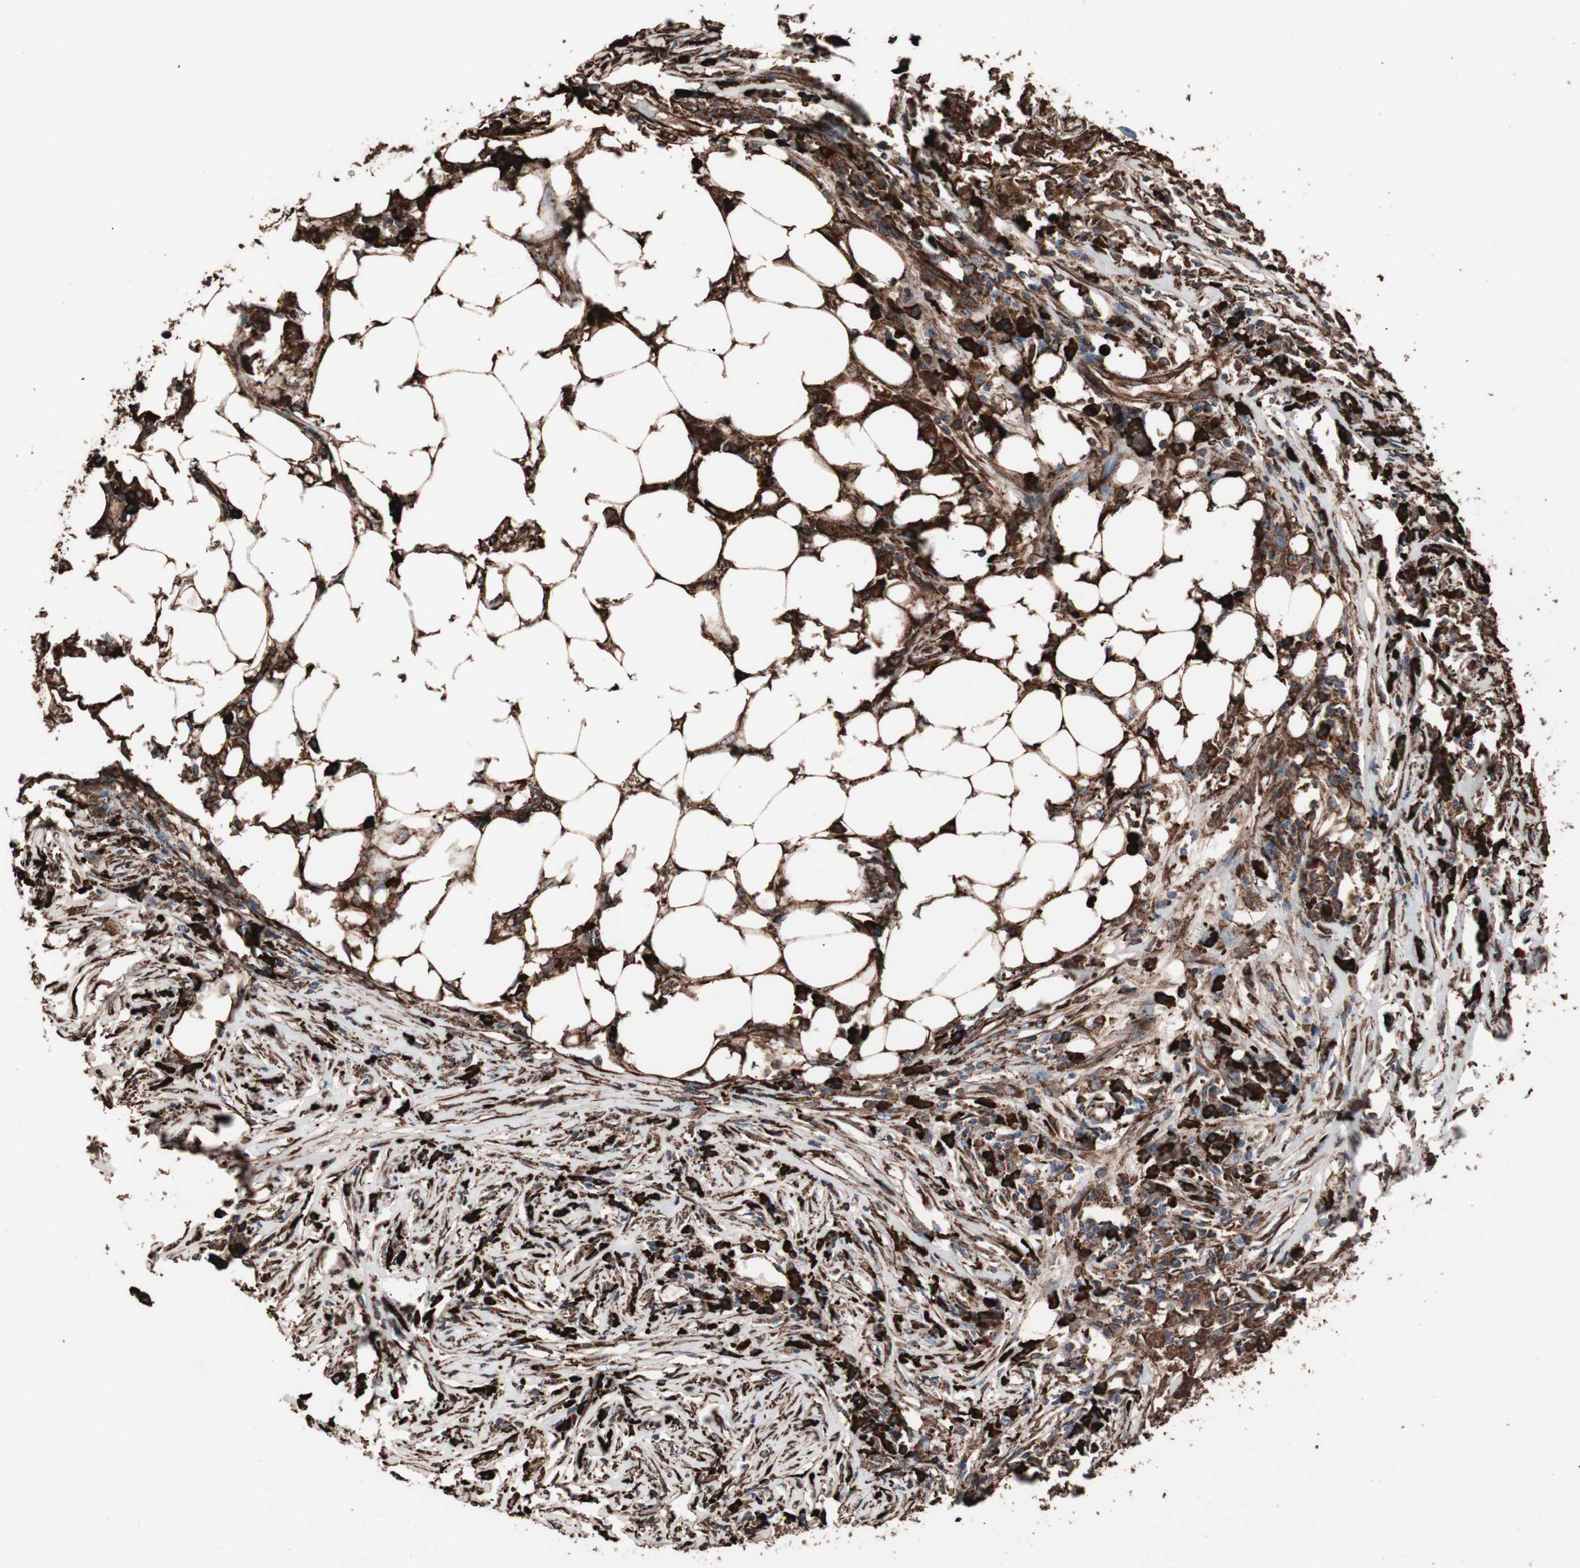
{"staining": {"intensity": "strong", "quantity": ">75%", "location": "cytoplasmic/membranous"}, "tissue": "colorectal cancer", "cell_type": "Tumor cells", "image_type": "cancer", "snomed": [{"axis": "morphology", "description": "Adenocarcinoma, NOS"}, {"axis": "topography", "description": "Colon"}], "caption": "Immunohistochemistry (IHC) (DAB) staining of colorectal cancer (adenocarcinoma) displays strong cytoplasmic/membranous protein positivity in approximately >75% of tumor cells.", "gene": "HSP90B1", "patient": {"sex": "male", "age": 71}}